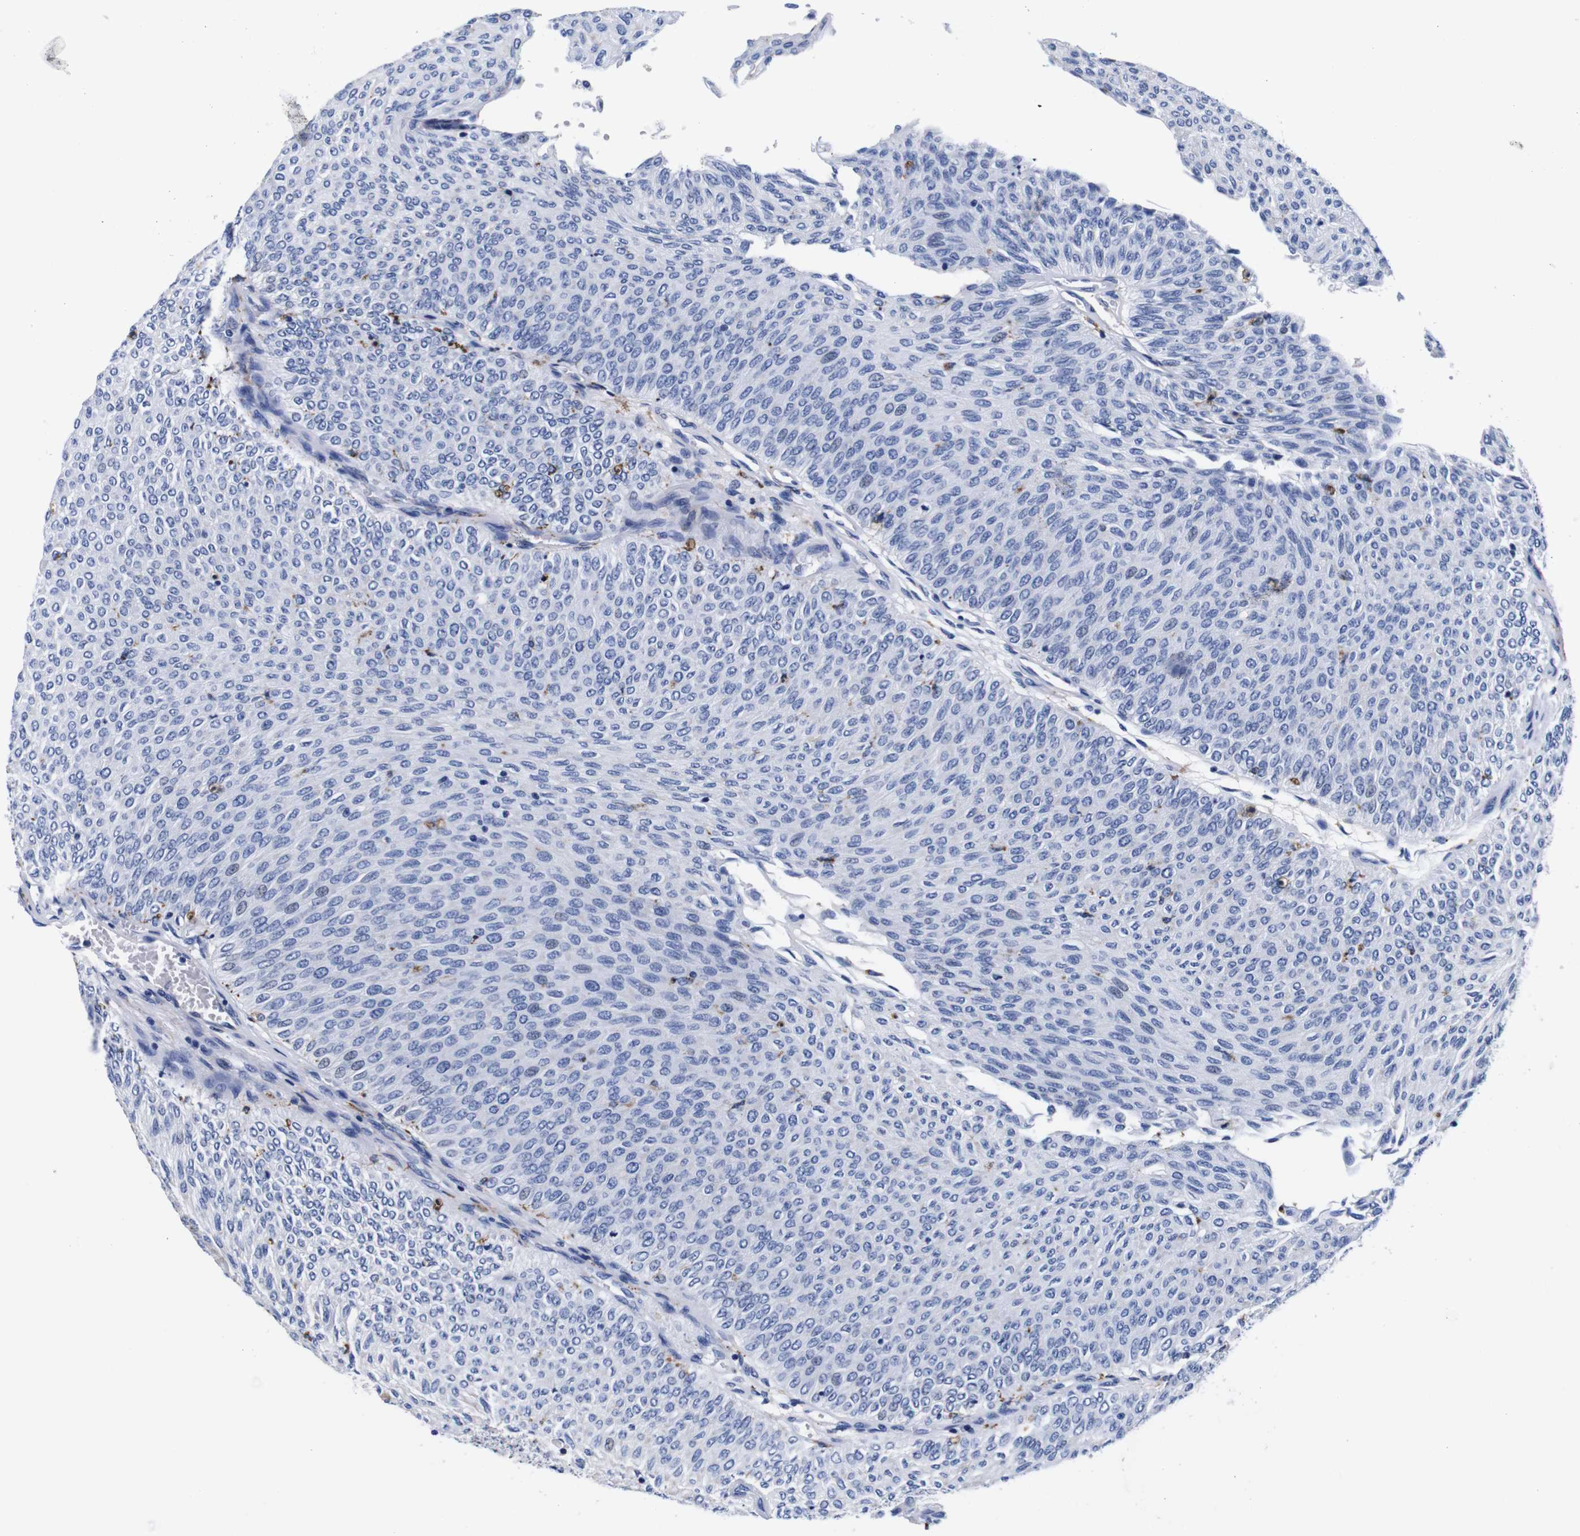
{"staining": {"intensity": "negative", "quantity": "none", "location": "none"}, "tissue": "urothelial cancer", "cell_type": "Tumor cells", "image_type": "cancer", "snomed": [{"axis": "morphology", "description": "Urothelial carcinoma, Low grade"}, {"axis": "topography", "description": "Urinary bladder"}], "caption": "Protein analysis of urothelial carcinoma (low-grade) shows no significant staining in tumor cells.", "gene": "HLA-DMB", "patient": {"sex": "male", "age": 78}}